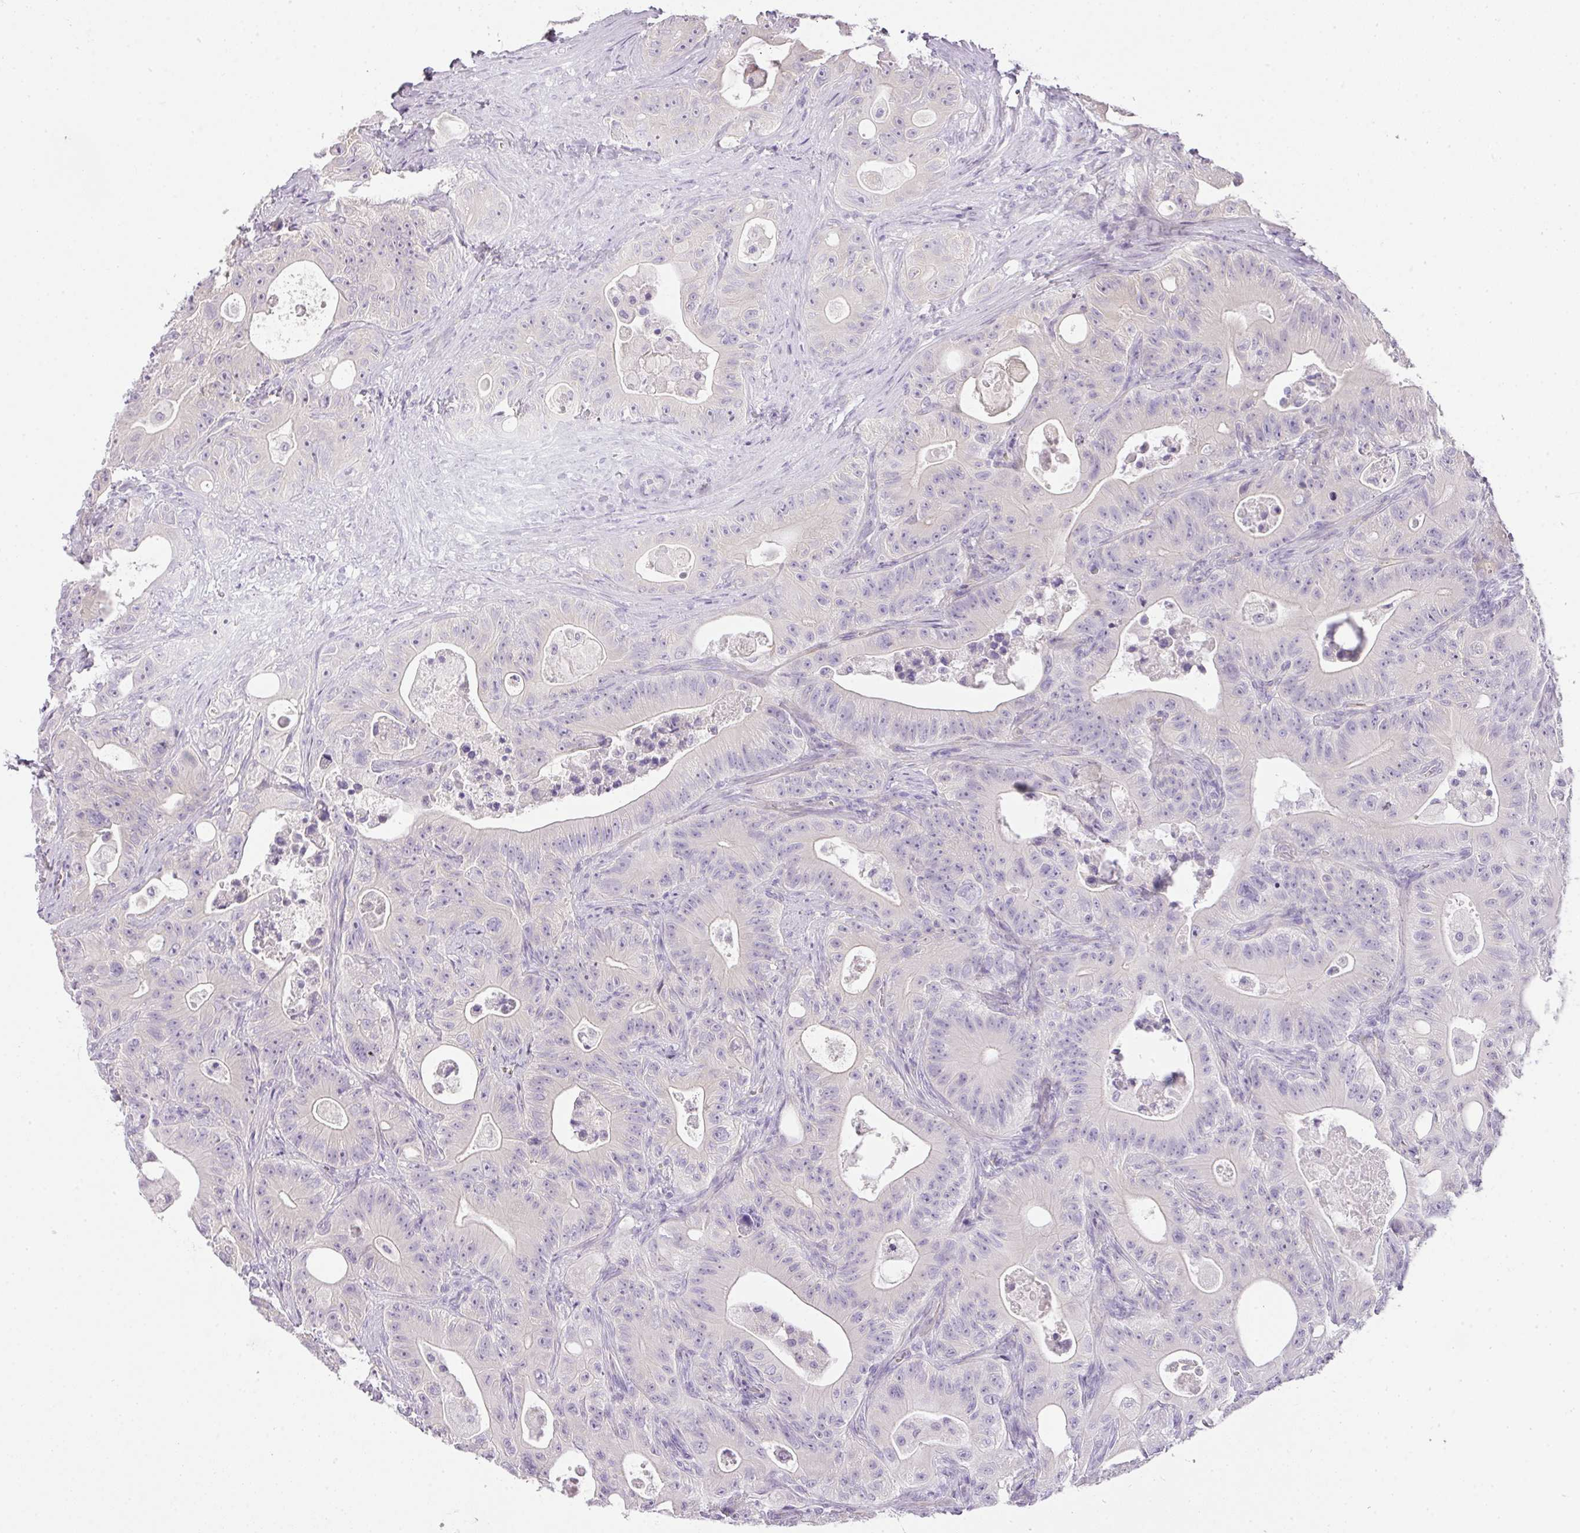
{"staining": {"intensity": "negative", "quantity": "none", "location": "none"}, "tissue": "colorectal cancer", "cell_type": "Tumor cells", "image_type": "cancer", "snomed": [{"axis": "morphology", "description": "Adenocarcinoma, NOS"}, {"axis": "topography", "description": "Colon"}], "caption": "This histopathology image is of colorectal adenocarcinoma stained with immunohistochemistry (IHC) to label a protein in brown with the nuclei are counter-stained blue. There is no staining in tumor cells.", "gene": "RAX2", "patient": {"sex": "female", "age": 46}}